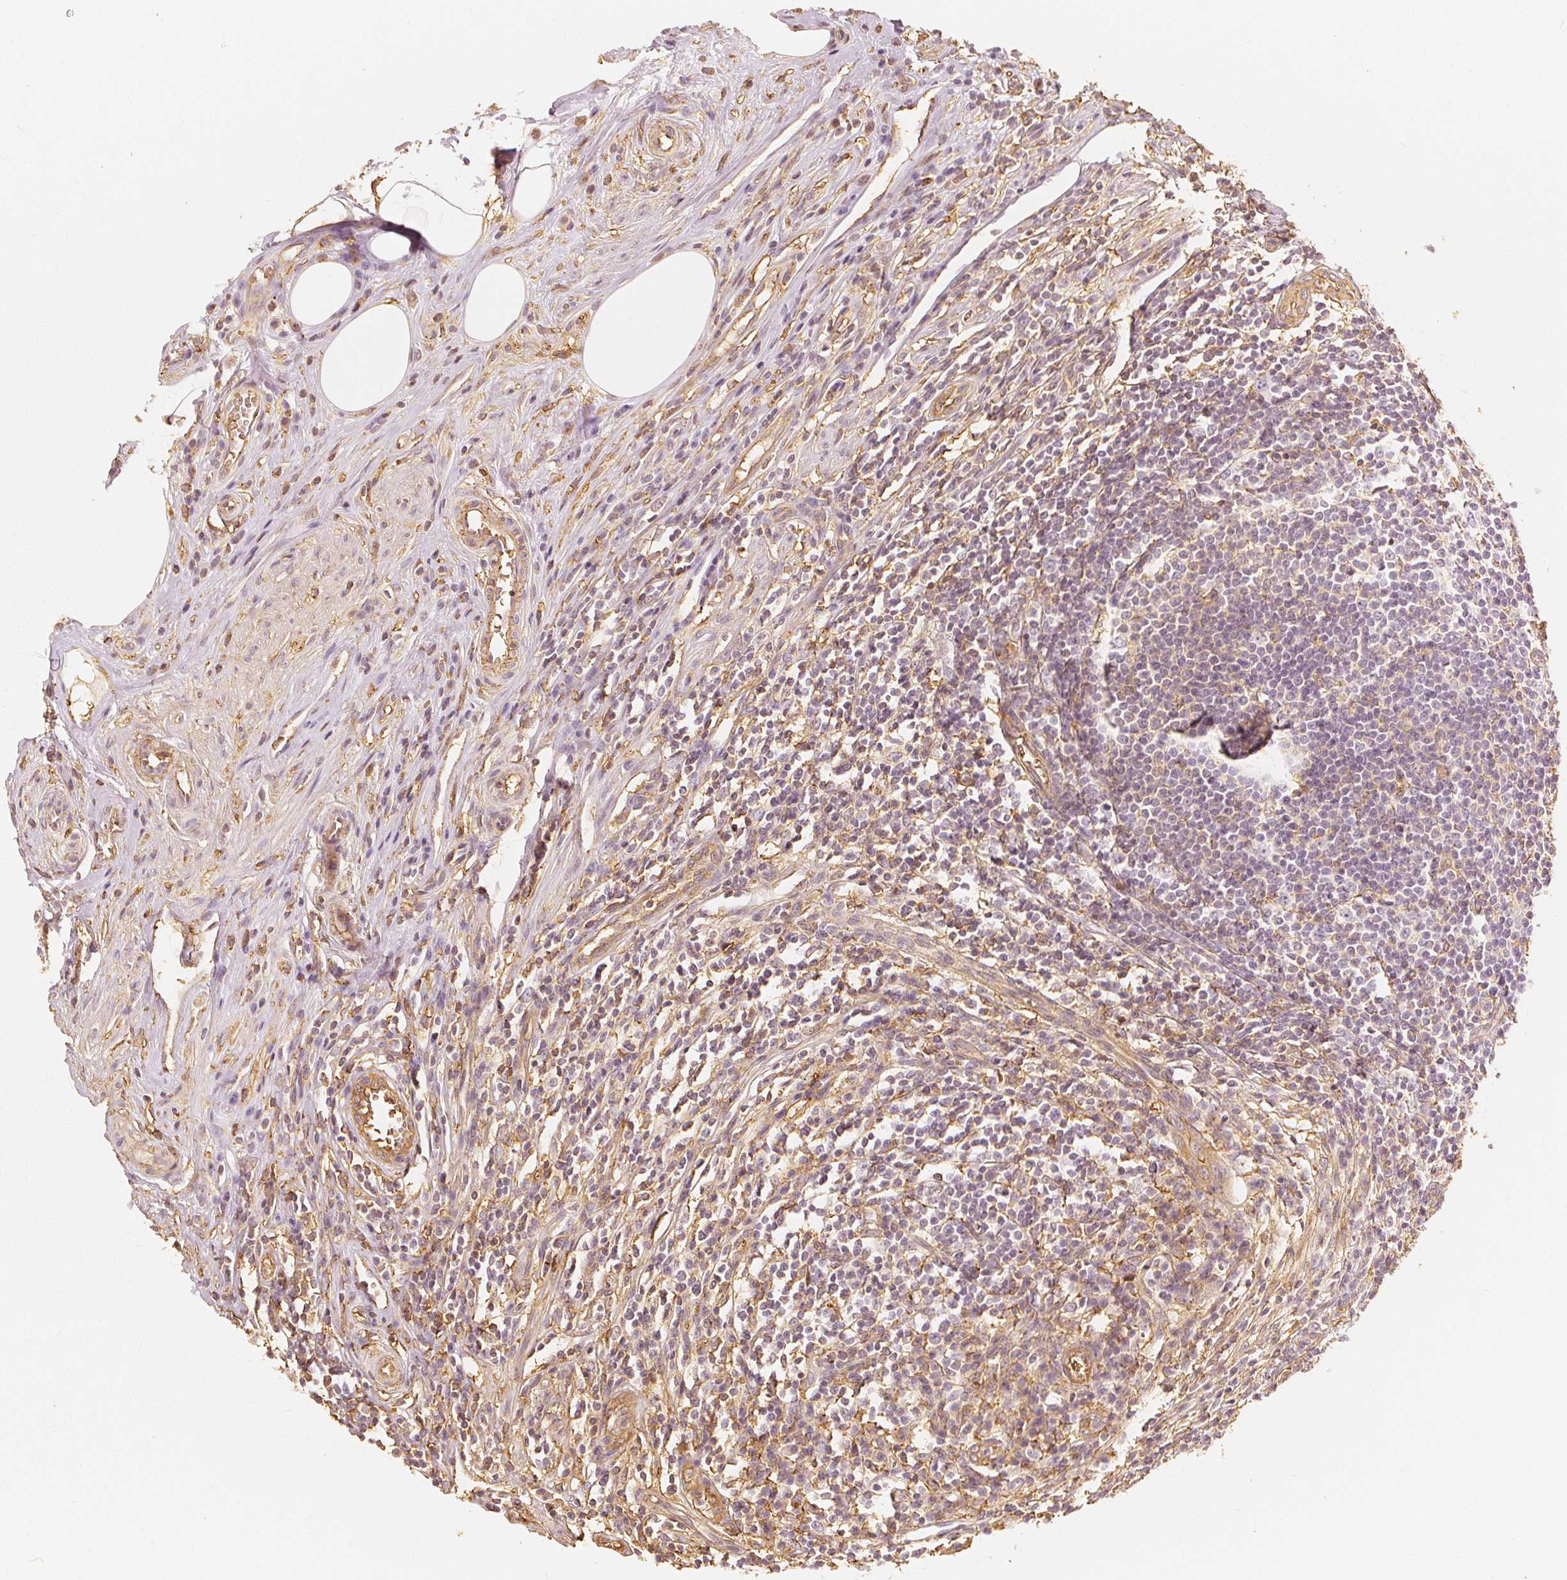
{"staining": {"intensity": "moderate", "quantity": ">75%", "location": "cytoplasmic/membranous"}, "tissue": "appendix", "cell_type": "Glandular cells", "image_type": "normal", "snomed": [{"axis": "morphology", "description": "Normal tissue, NOS"}, {"axis": "topography", "description": "Appendix"}], "caption": "Immunohistochemical staining of normal appendix exhibits >75% levels of moderate cytoplasmic/membranous protein expression in approximately >75% of glandular cells. (IHC, brightfield microscopy, high magnification).", "gene": "ARHGAP26", "patient": {"sex": "female", "age": 56}}